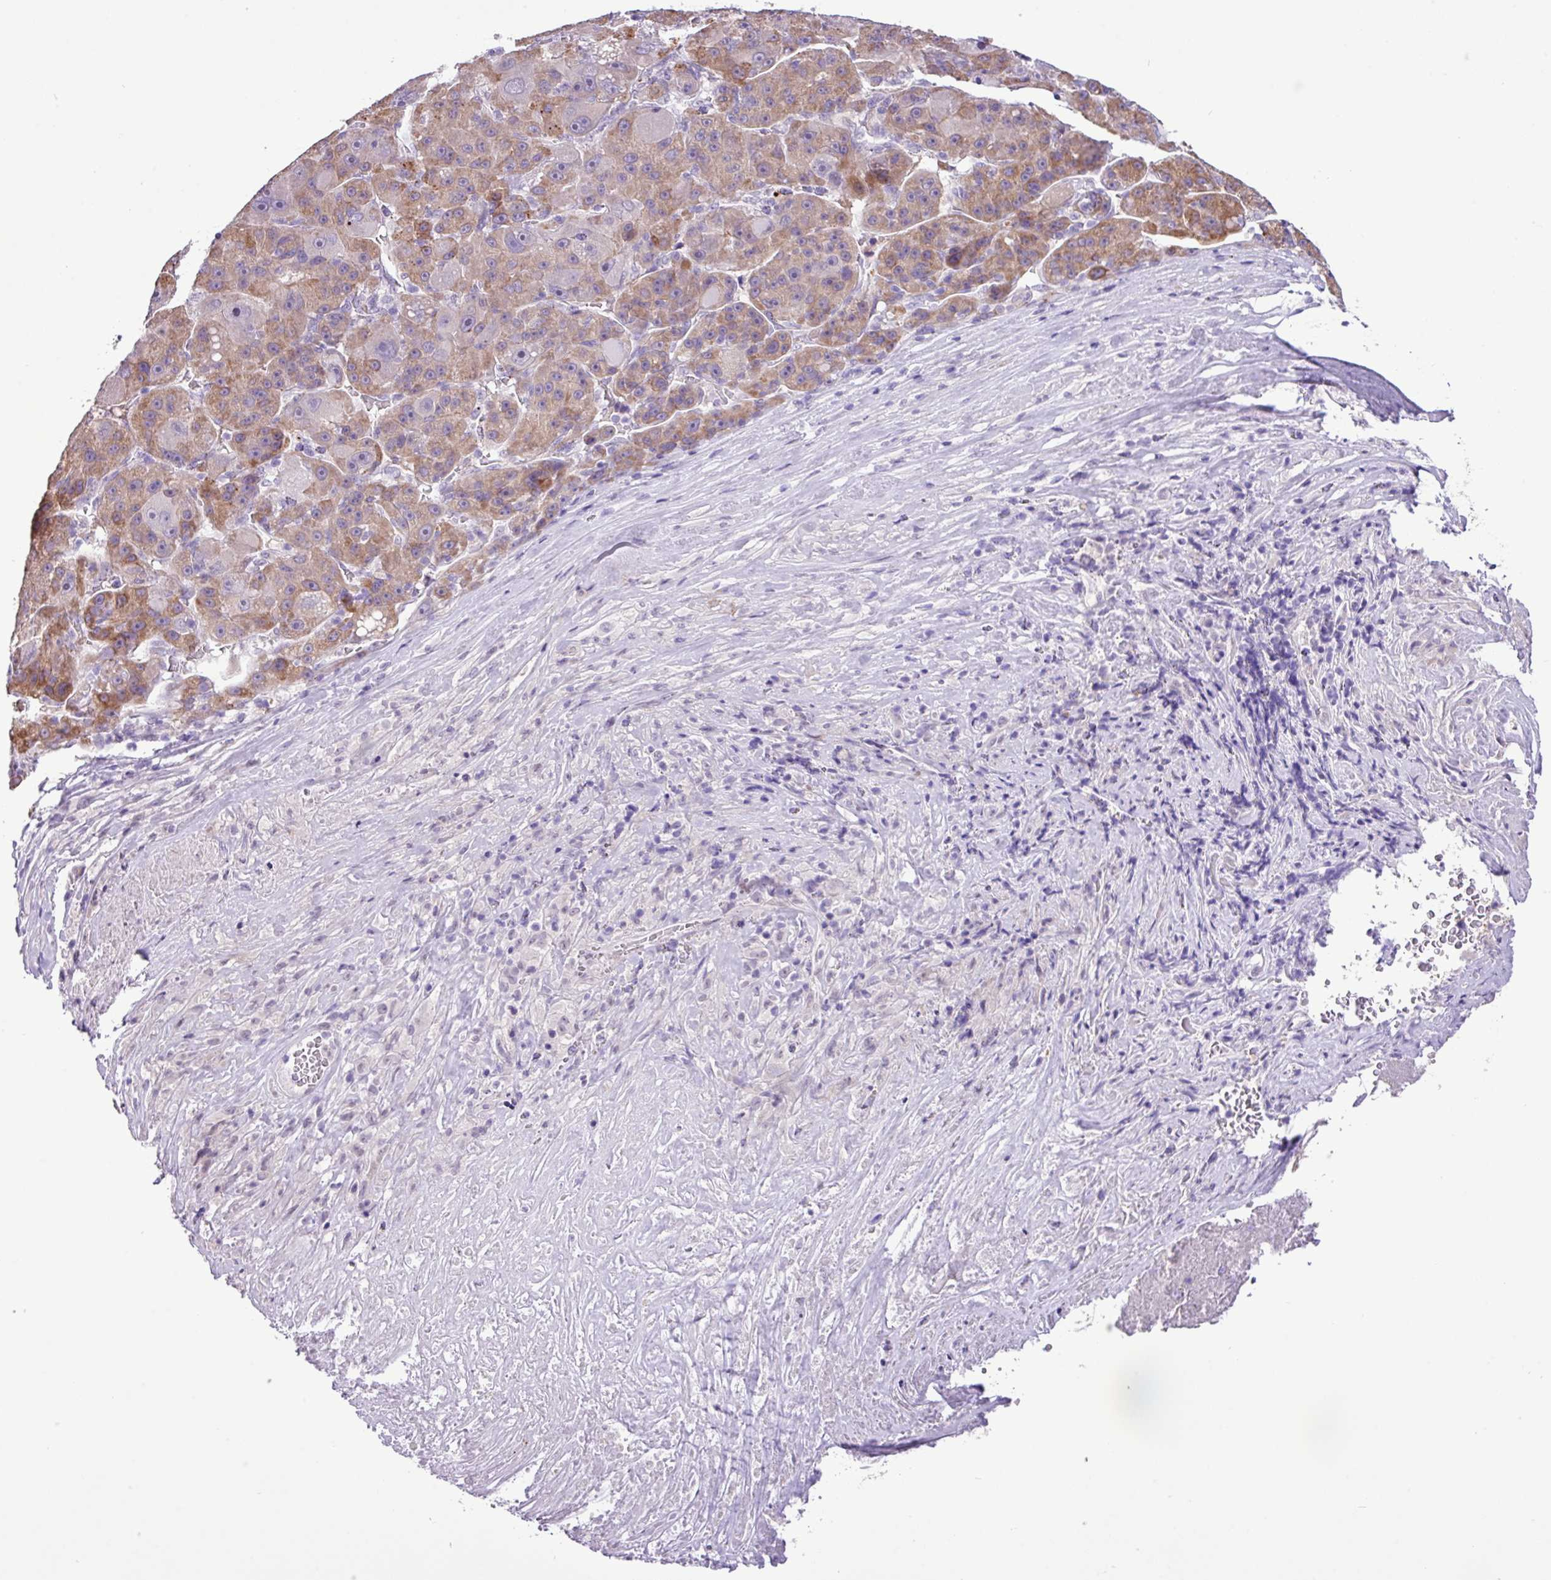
{"staining": {"intensity": "moderate", "quantity": "25%-75%", "location": "cytoplasmic/membranous"}, "tissue": "liver cancer", "cell_type": "Tumor cells", "image_type": "cancer", "snomed": [{"axis": "morphology", "description": "Carcinoma, Hepatocellular, NOS"}, {"axis": "topography", "description": "Liver"}], "caption": "IHC (DAB (3,3'-diaminobenzidine)) staining of human hepatocellular carcinoma (liver) displays moderate cytoplasmic/membranous protein positivity in about 25%-75% of tumor cells.", "gene": "YLPM1", "patient": {"sex": "male", "age": 76}}